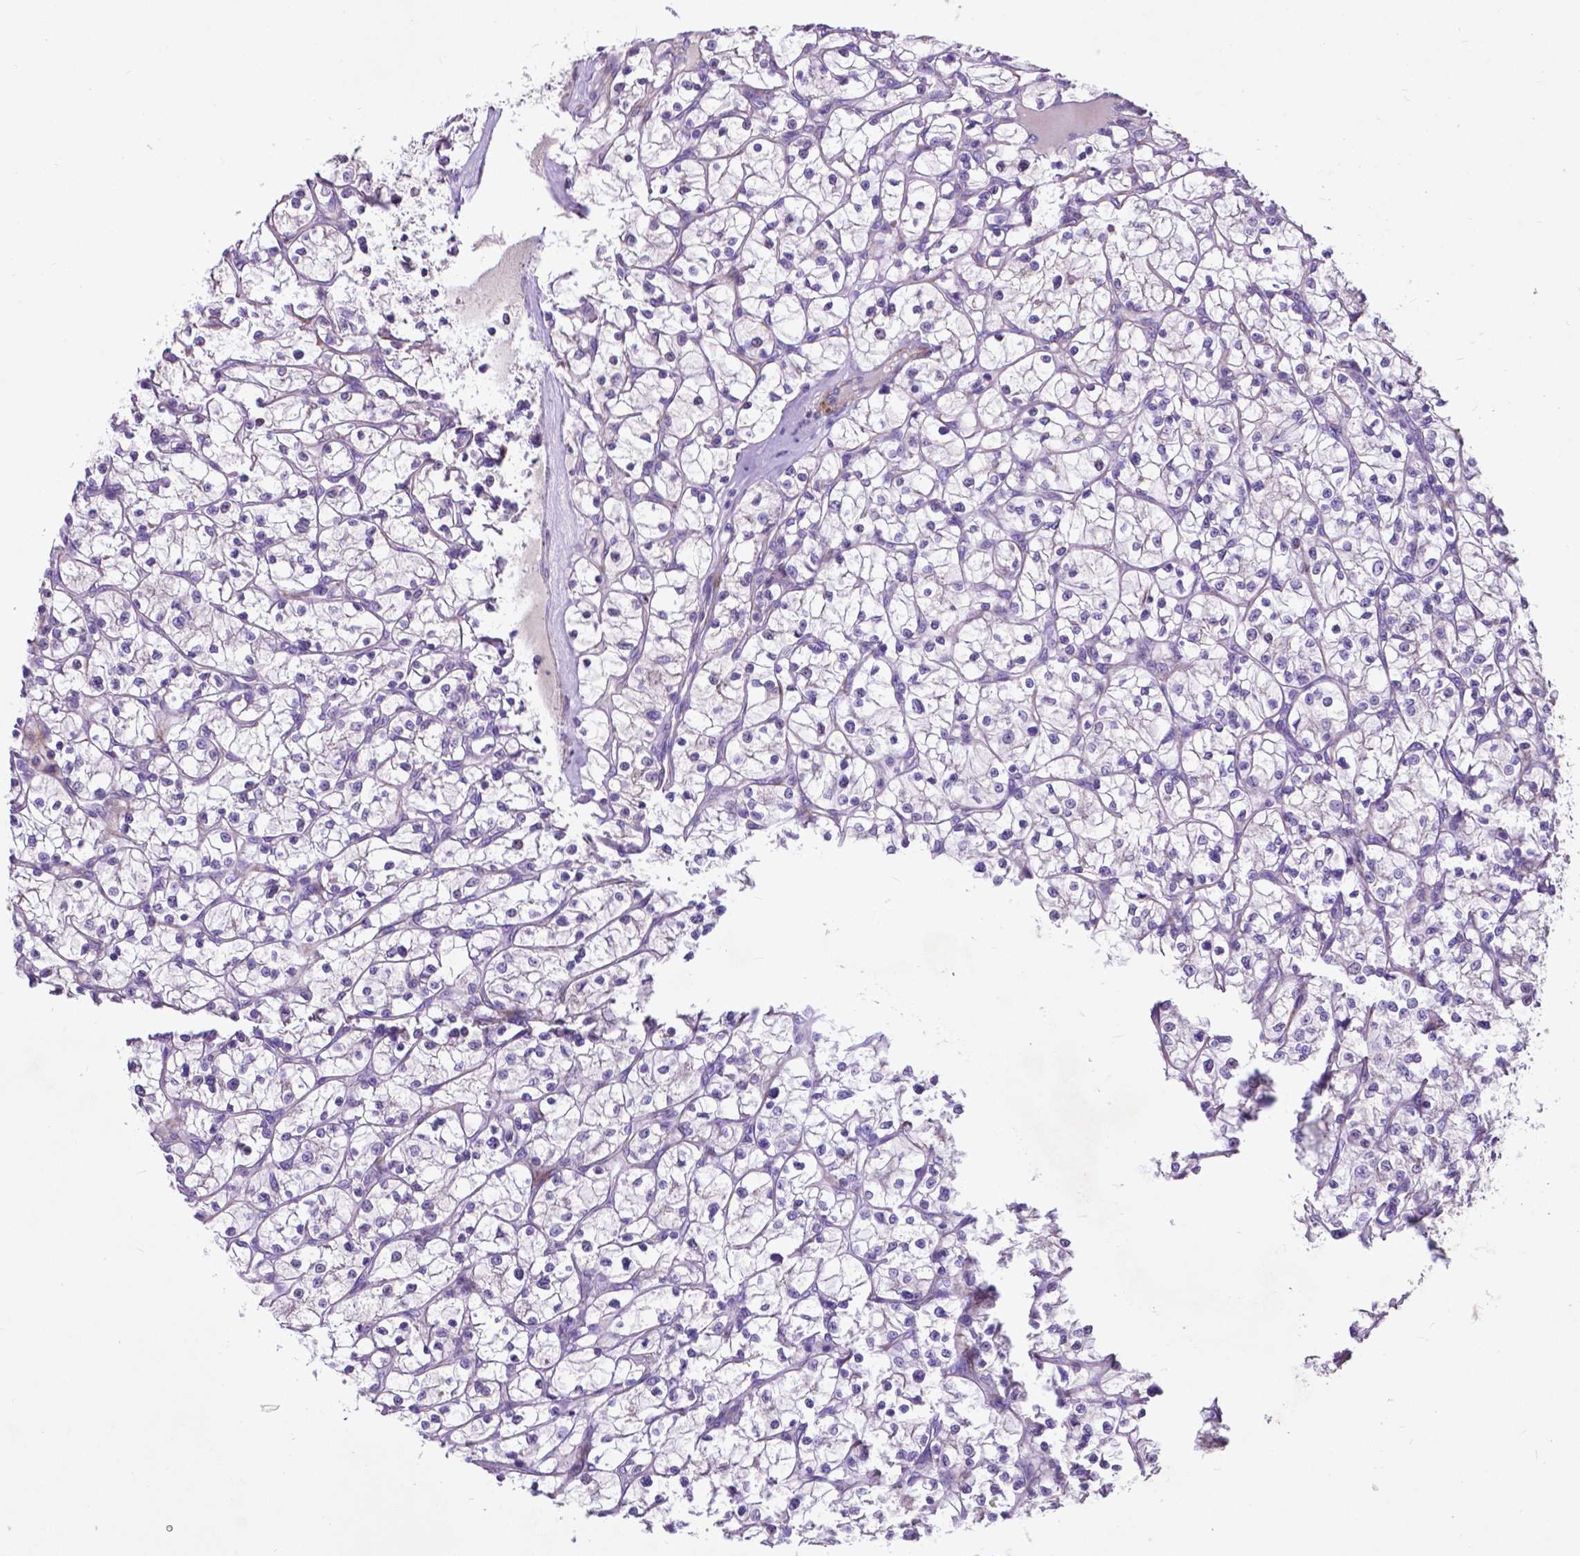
{"staining": {"intensity": "negative", "quantity": "none", "location": "none"}, "tissue": "renal cancer", "cell_type": "Tumor cells", "image_type": "cancer", "snomed": [{"axis": "morphology", "description": "Adenocarcinoma, NOS"}, {"axis": "topography", "description": "Kidney"}], "caption": "Adenocarcinoma (renal) stained for a protein using immunohistochemistry (IHC) demonstrates no positivity tumor cells.", "gene": "PFKFB4", "patient": {"sex": "female", "age": 64}}